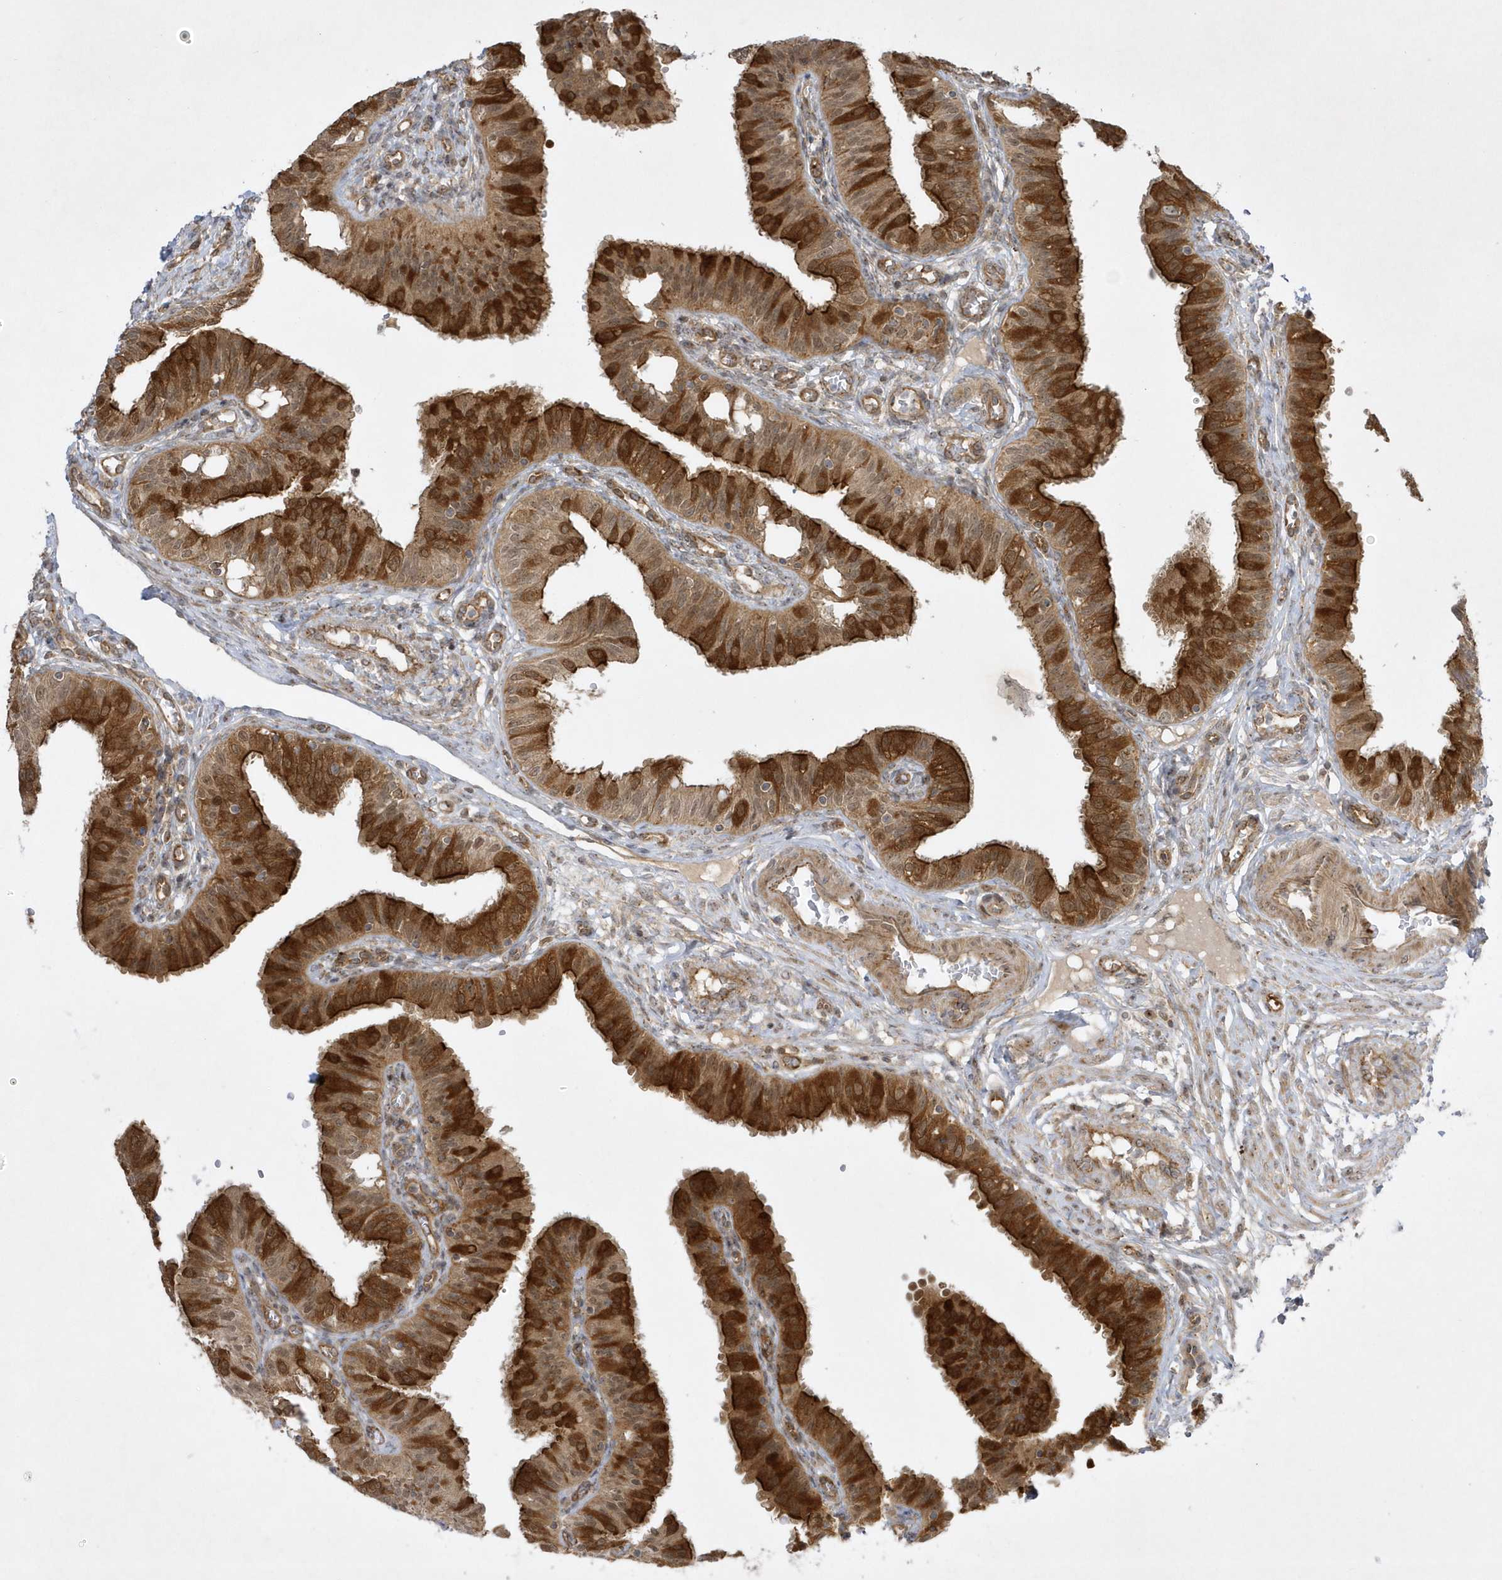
{"staining": {"intensity": "strong", "quantity": ">75%", "location": "cytoplasmic/membranous"}, "tissue": "fallopian tube", "cell_type": "Glandular cells", "image_type": "normal", "snomed": [{"axis": "morphology", "description": "Normal tissue, NOS"}, {"axis": "topography", "description": "Fallopian tube"}, {"axis": "topography", "description": "Ovary"}], "caption": "Protein positivity by immunohistochemistry (IHC) exhibits strong cytoplasmic/membranous positivity in about >75% of glandular cells in normal fallopian tube. (IHC, brightfield microscopy, high magnification).", "gene": "NAF1", "patient": {"sex": "female", "age": 42}}